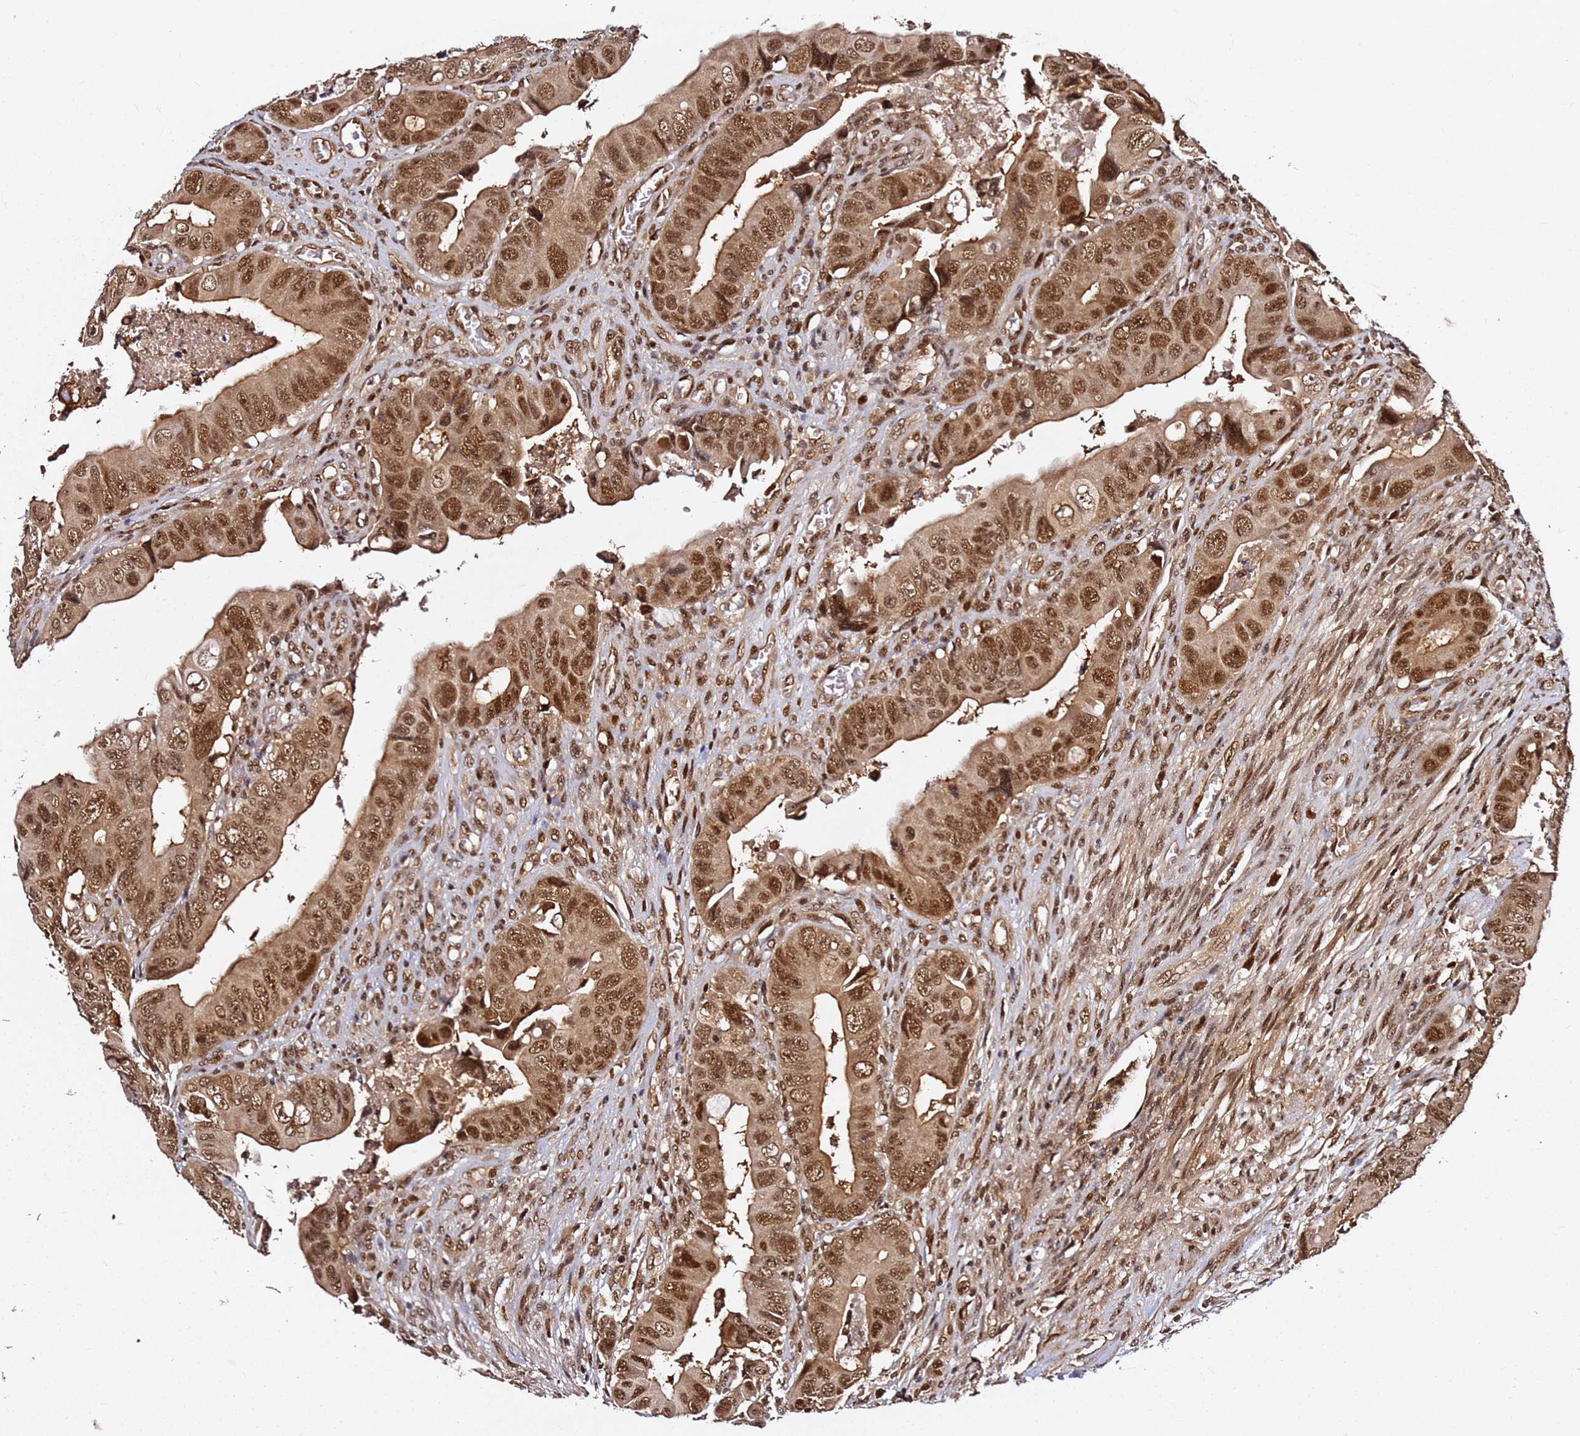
{"staining": {"intensity": "moderate", "quantity": ">75%", "location": "cytoplasmic/membranous,nuclear"}, "tissue": "colorectal cancer", "cell_type": "Tumor cells", "image_type": "cancer", "snomed": [{"axis": "morphology", "description": "Adenocarcinoma, NOS"}, {"axis": "topography", "description": "Rectum"}], "caption": "A photomicrograph of colorectal adenocarcinoma stained for a protein exhibits moderate cytoplasmic/membranous and nuclear brown staining in tumor cells. The staining was performed using DAB (3,3'-diaminobenzidine) to visualize the protein expression in brown, while the nuclei were stained in blue with hematoxylin (Magnification: 20x).", "gene": "RGS18", "patient": {"sex": "female", "age": 78}}